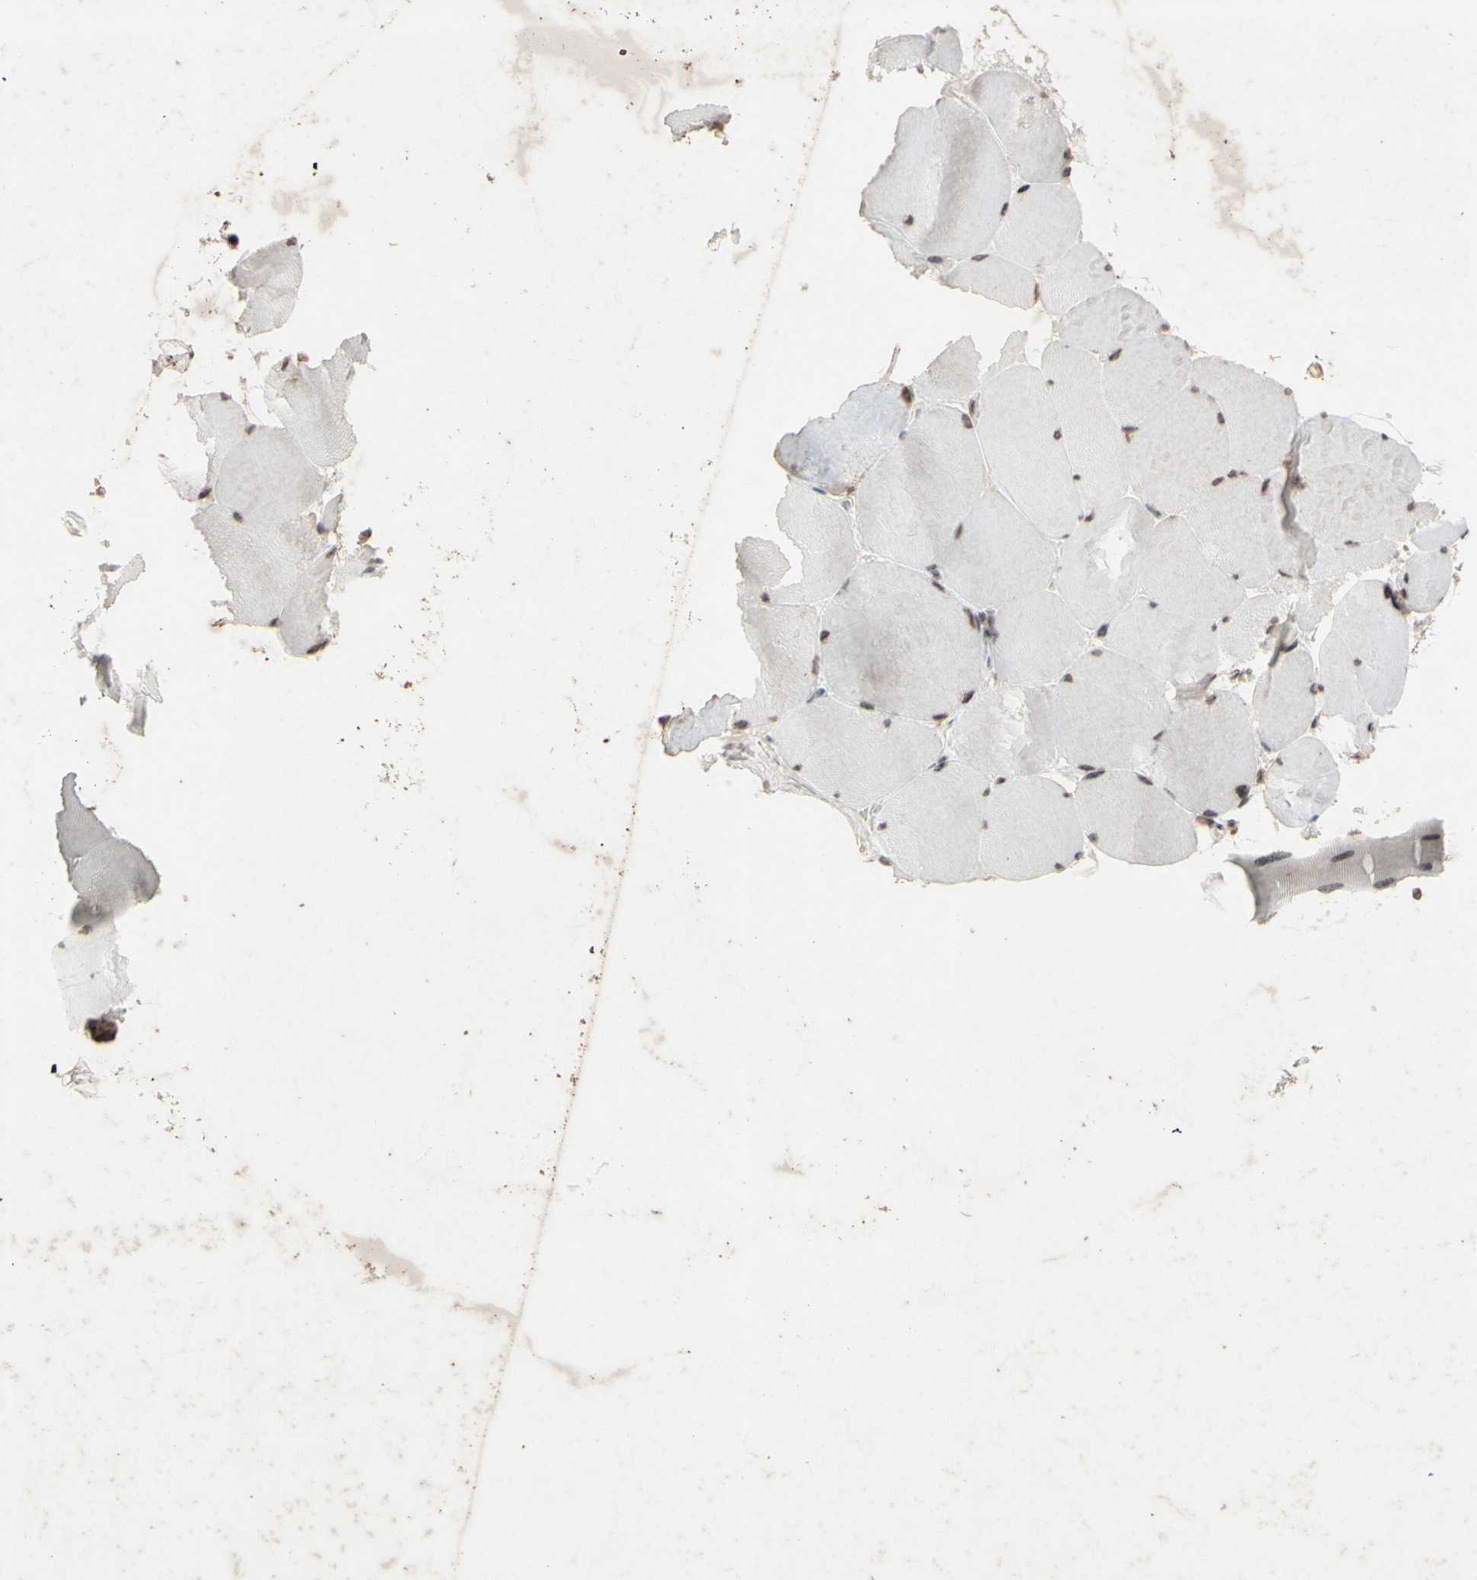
{"staining": {"intensity": "weak", "quantity": "<25%", "location": "nuclear"}, "tissue": "skeletal muscle", "cell_type": "Myocytes", "image_type": "normal", "snomed": [{"axis": "morphology", "description": "Normal tissue, NOS"}, {"axis": "topography", "description": "Skin"}, {"axis": "topography", "description": "Skeletal muscle"}], "caption": "Immunohistochemical staining of normal human skeletal muscle displays no significant staining in myocytes.", "gene": "CENPB", "patient": {"sex": "male", "age": 83}}